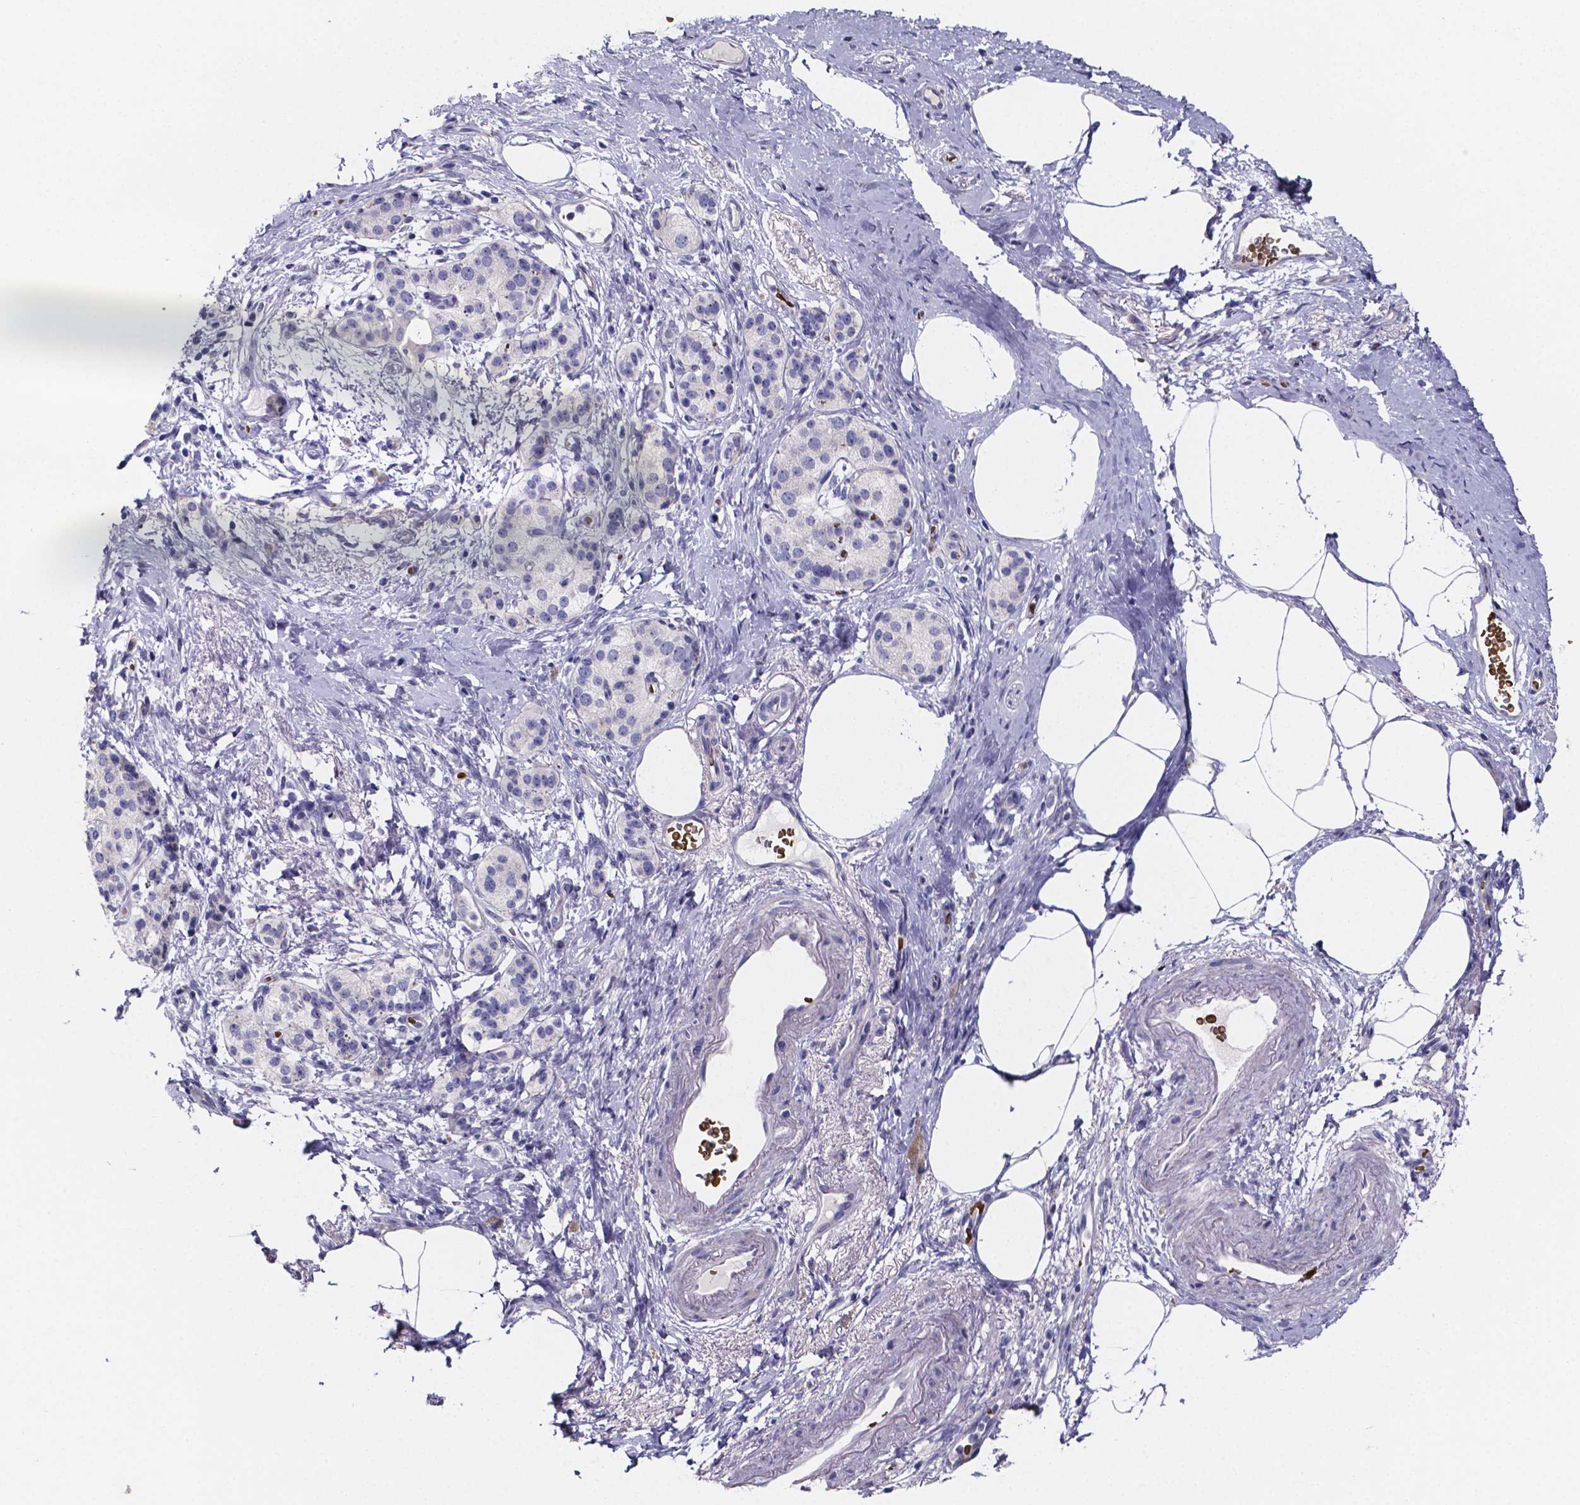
{"staining": {"intensity": "negative", "quantity": "none", "location": "none"}, "tissue": "pancreatic cancer", "cell_type": "Tumor cells", "image_type": "cancer", "snomed": [{"axis": "morphology", "description": "Adenocarcinoma, NOS"}, {"axis": "topography", "description": "Pancreas"}], "caption": "Tumor cells are negative for protein expression in human pancreatic cancer.", "gene": "GABRA3", "patient": {"sex": "female", "age": 72}}